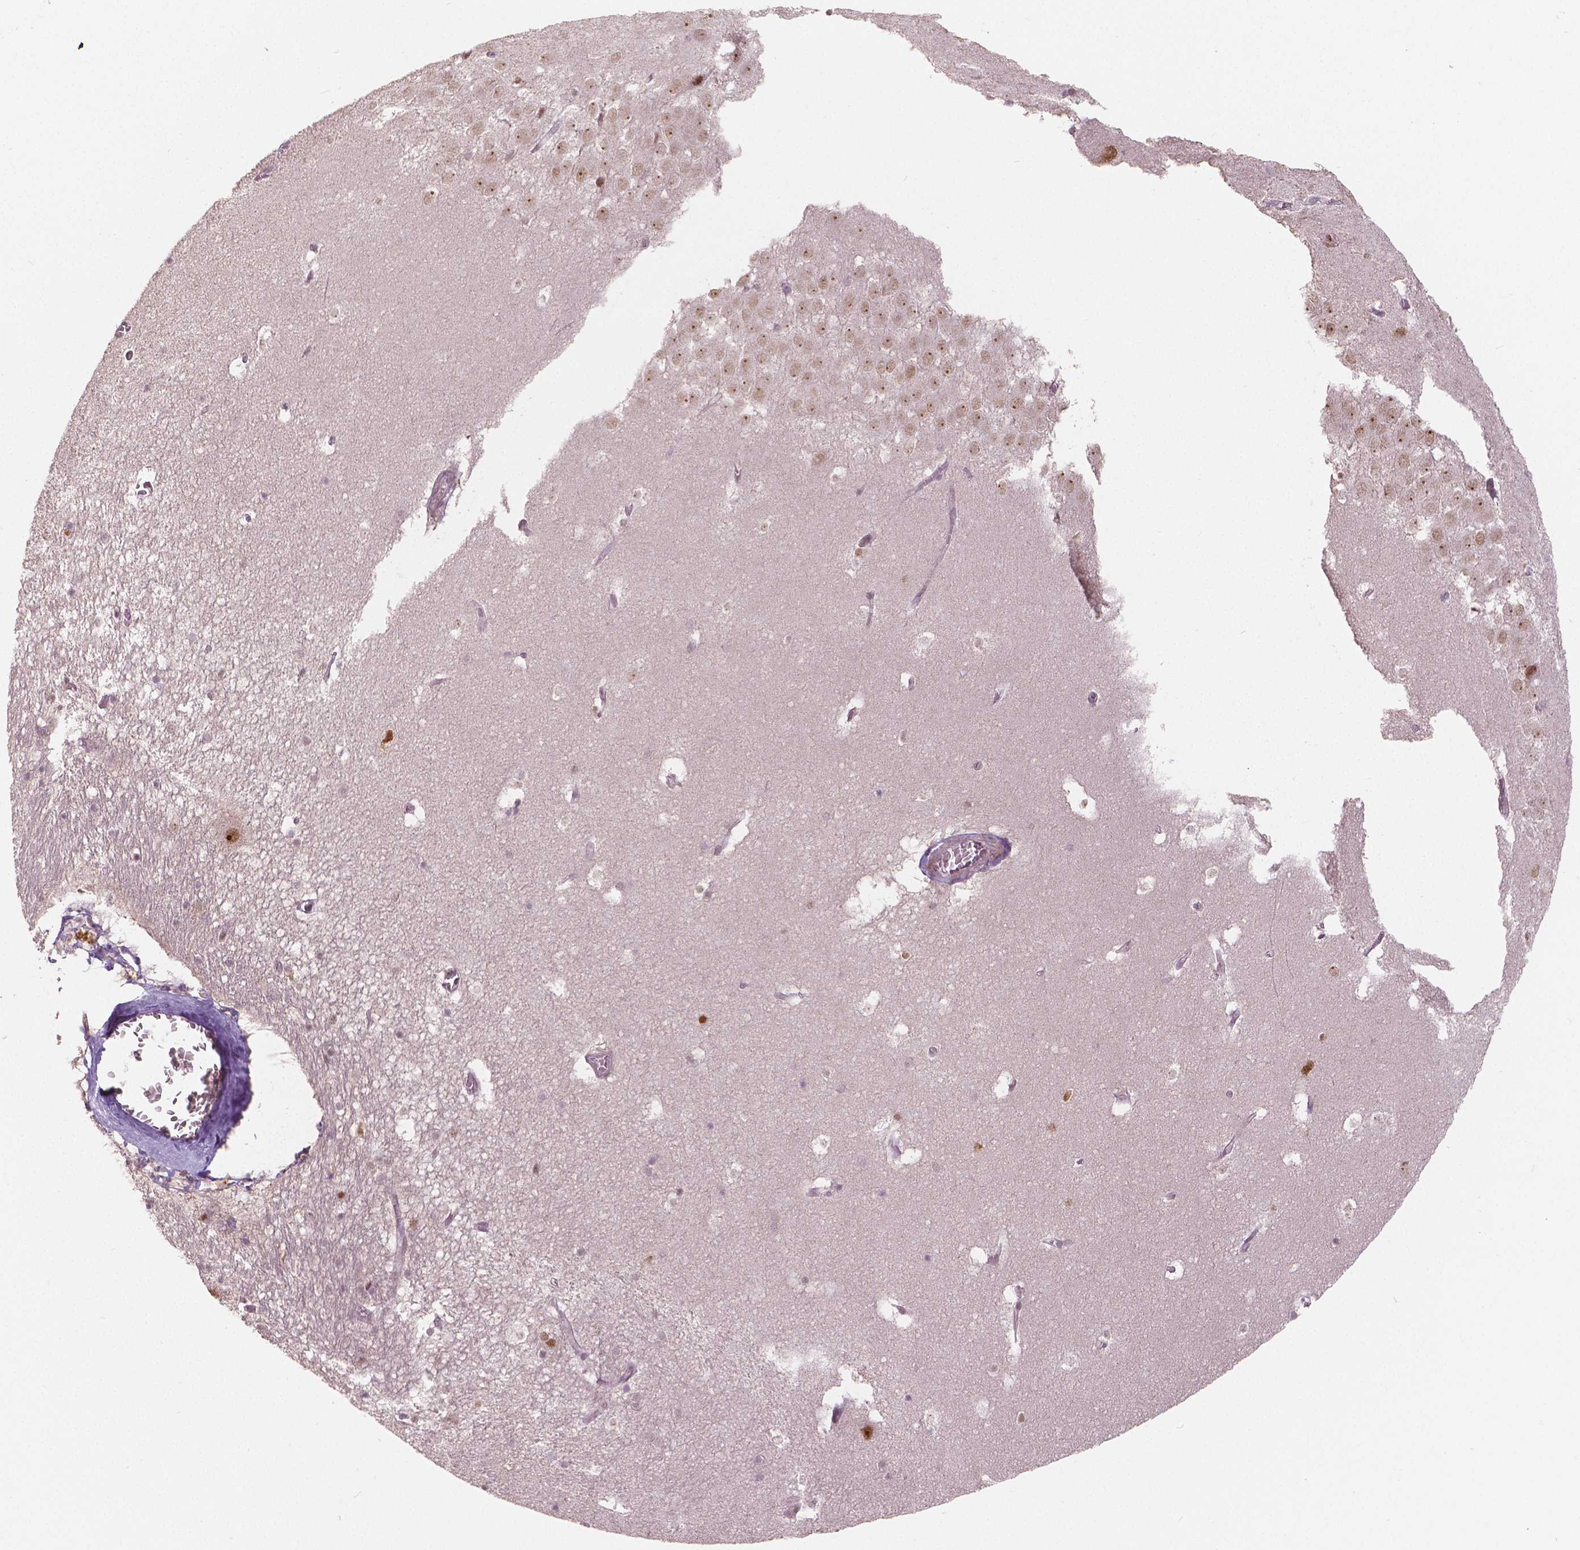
{"staining": {"intensity": "negative", "quantity": "none", "location": "none"}, "tissue": "hippocampus", "cell_type": "Glial cells", "image_type": "normal", "snomed": [{"axis": "morphology", "description": "Normal tissue, NOS"}, {"axis": "topography", "description": "Hippocampus"}], "caption": "A high-resolution histopathology image shows immunohistochemistry (IHC) staining of benign hippocampus, which shows no significant positivity in glial cells.", "gene": "NSD2", "patient": {"sex": "male", "age": 45}}